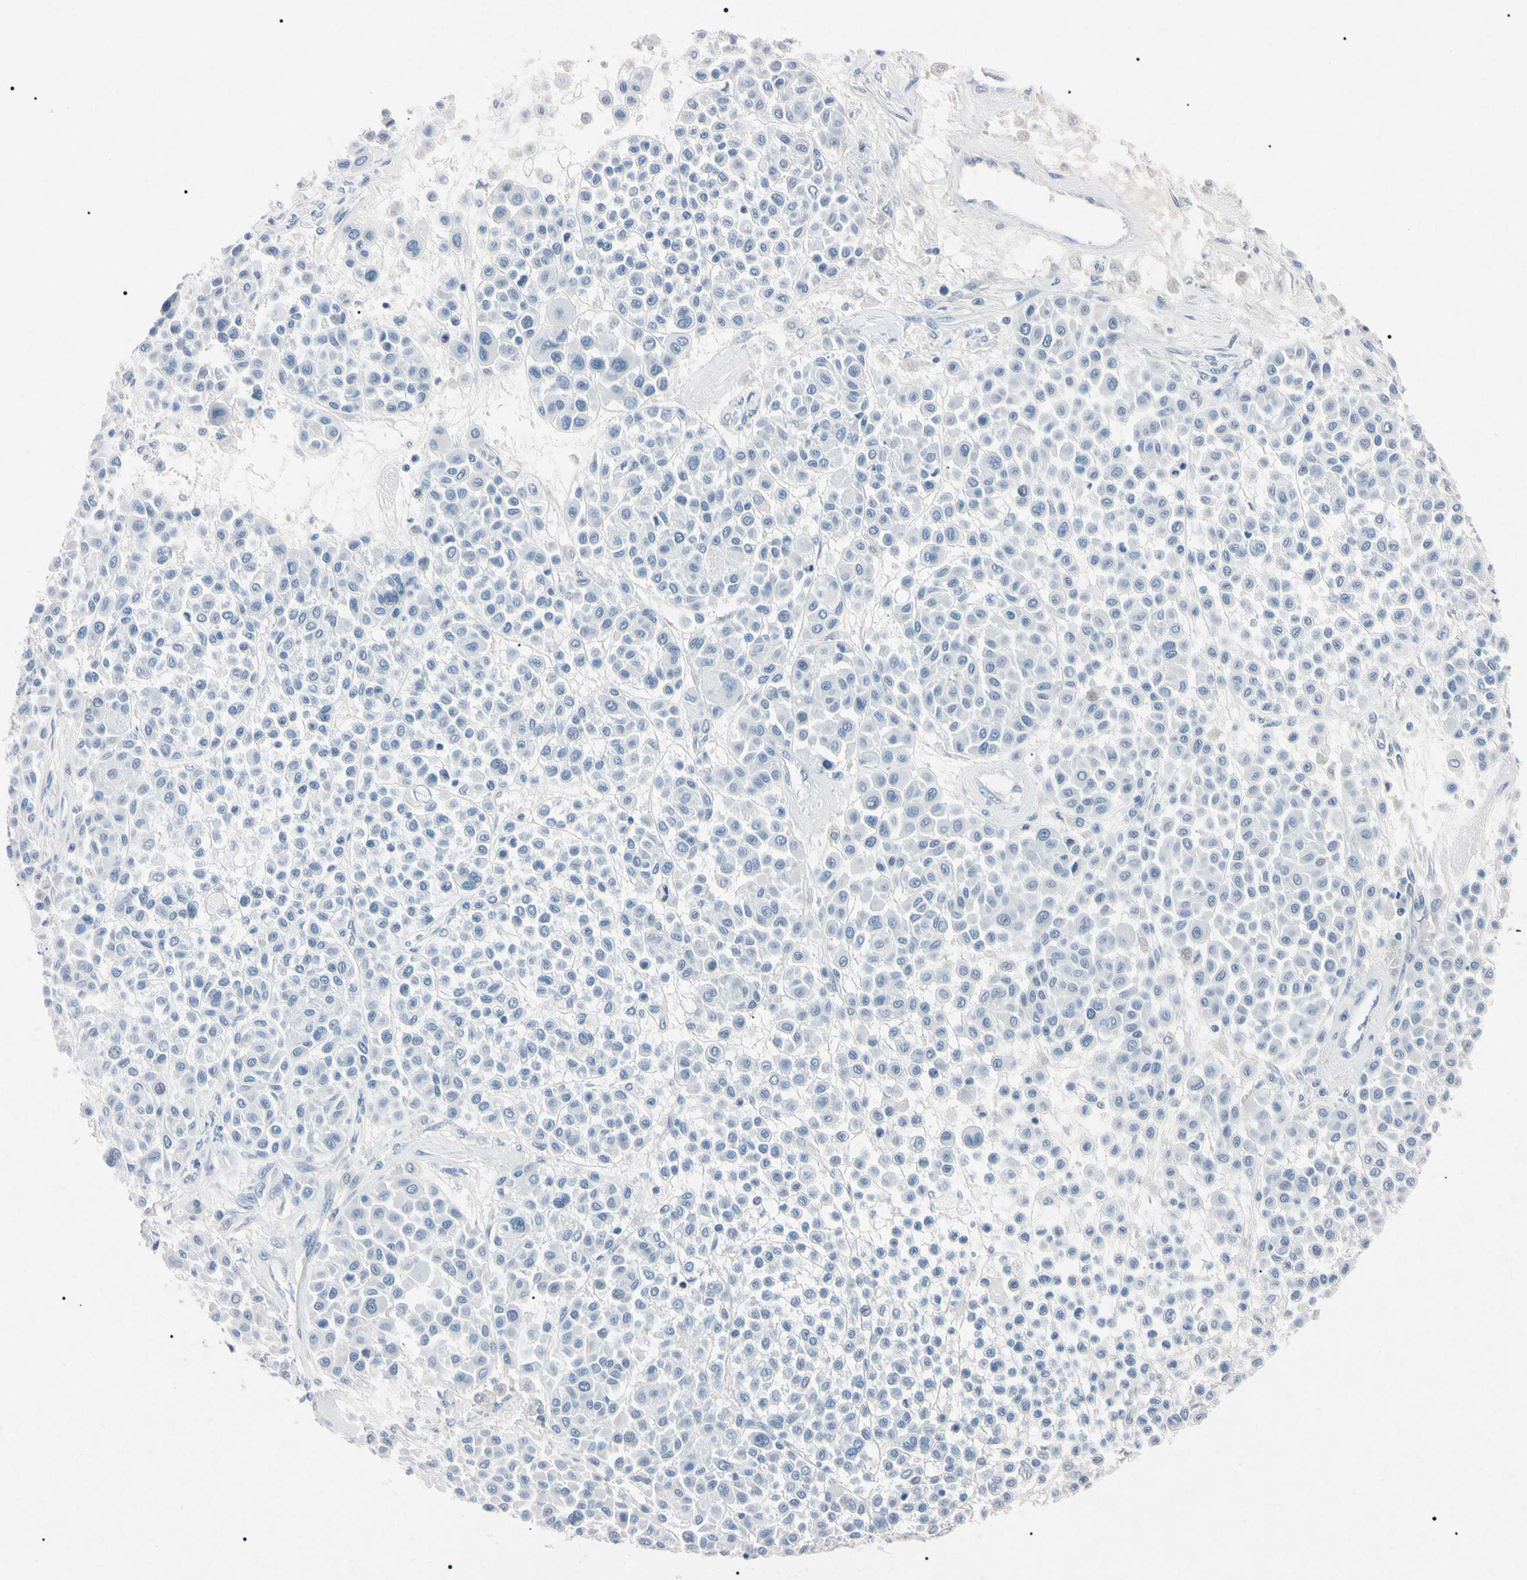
{"staining": {"intensity": "negative", "quantity": "none", "location": "none"}, "tissue": "melanoma", "cell_type": "Tumor cells", "image_type": "cancer", "snomed": [{"axis": "morphology", "description": "Malignant melanoma, Metastatic site"}, {"axis": "topography", "description": "Soft tissue"}], "caption": "Malignant melanoma (metastatic site) was stained to show a protein in brown. There is no significant staining in tumor cells. Brightfield microscopy of immunohistochemistry stained with DAB (brown) and hematoxylin (blue), captured at high magnification.", "gene": "ELN", "patient": {"sex": "male", "age": 41}}